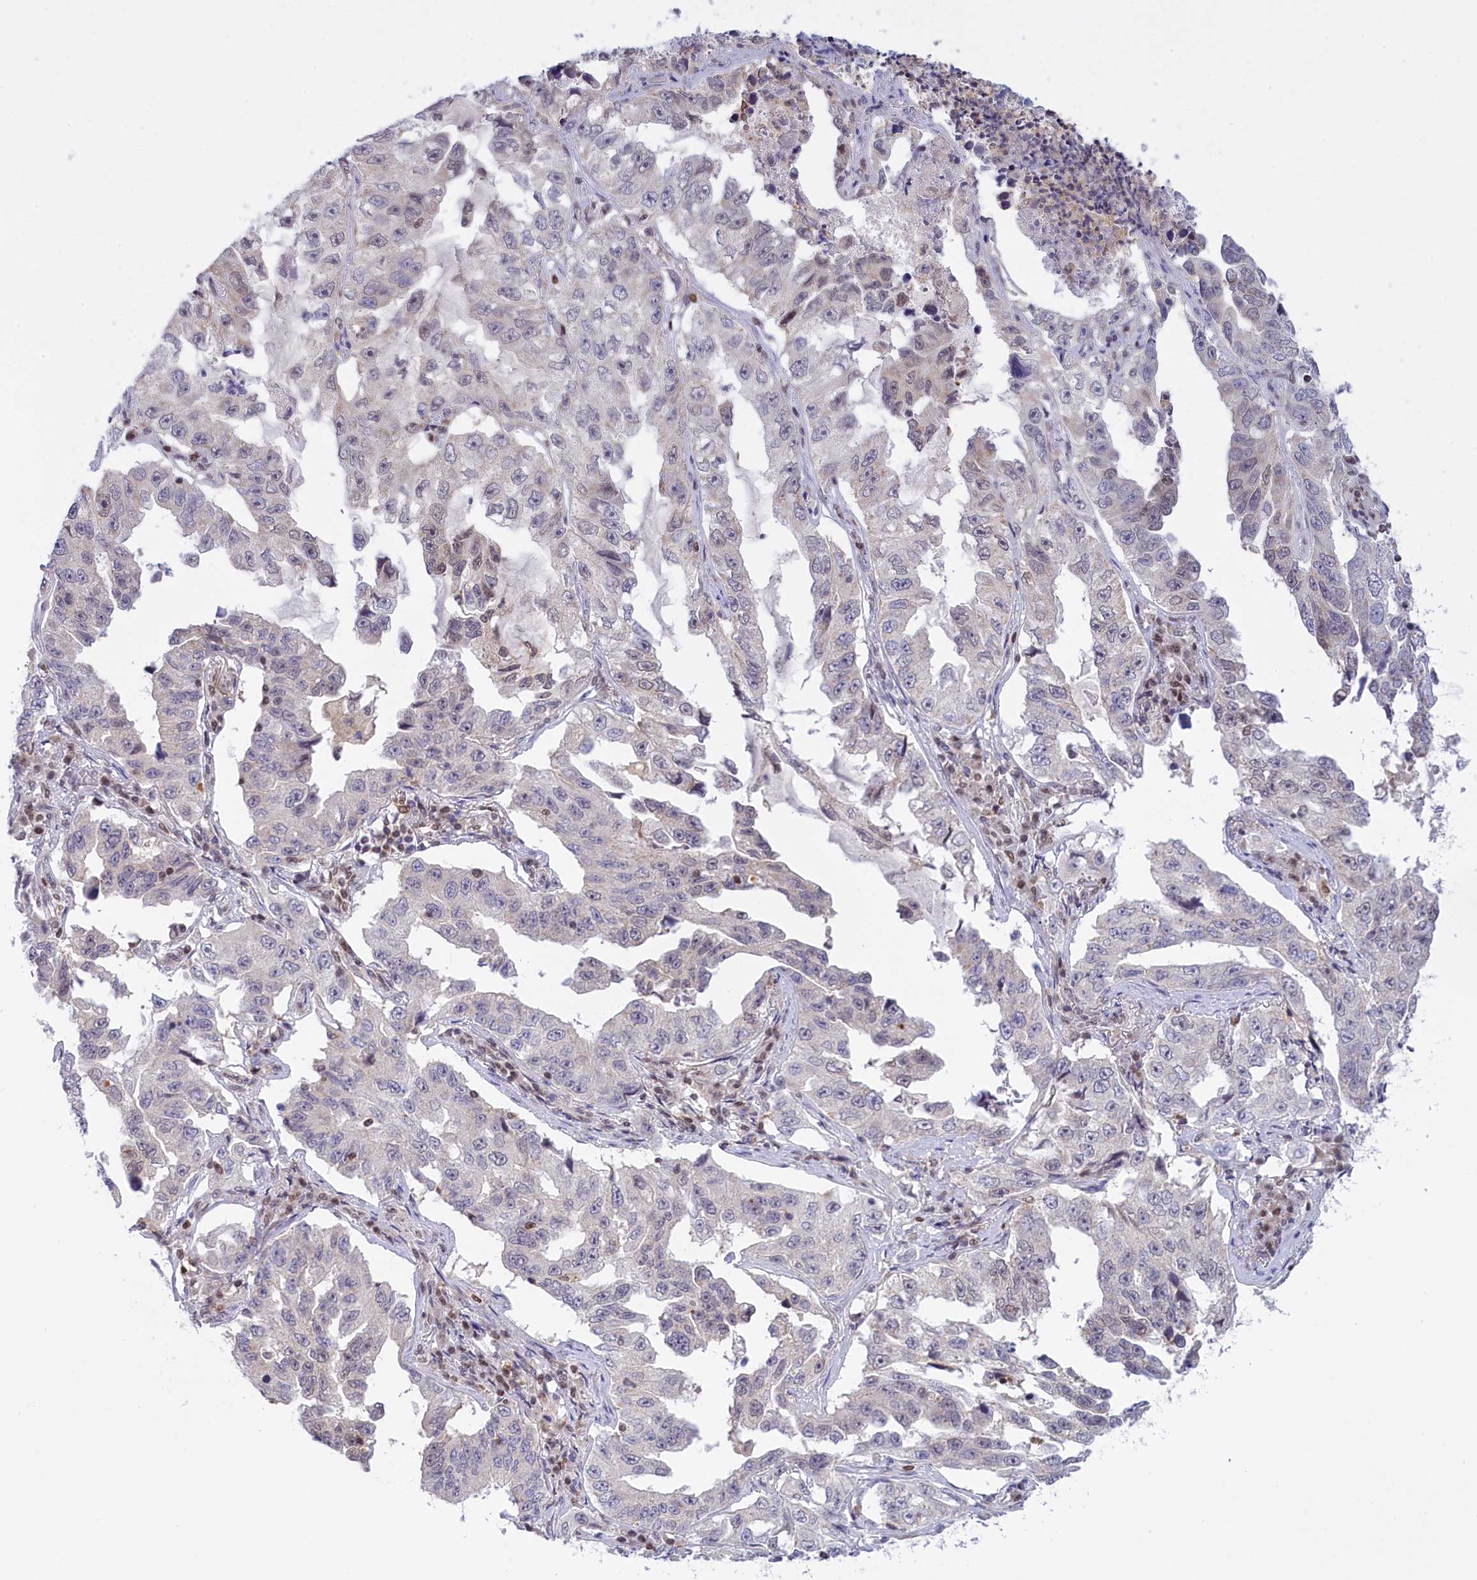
{"staining": {"intensity": "negative", "quantity": "none", "location": "none"}, "tissue": "lung cancer", "cell_type": "Tumor cells", "image_type": "cancer", "snomed": [{"axis": "morphology", "description": "Adenocarcinoma, NOS"}, {"axis": "topography", "description": "Lung"}], "caption": "A histopathology image of lung cancer stained for a protein exhibits no brown staining in tumor cells. (DAB (3,3'-diaminobenzidine) immunohistochemistry (IHC) with hematoxylin counter stain).", "gene": "IZUMO2", "patient": {"sex": "female", "age": 51}}